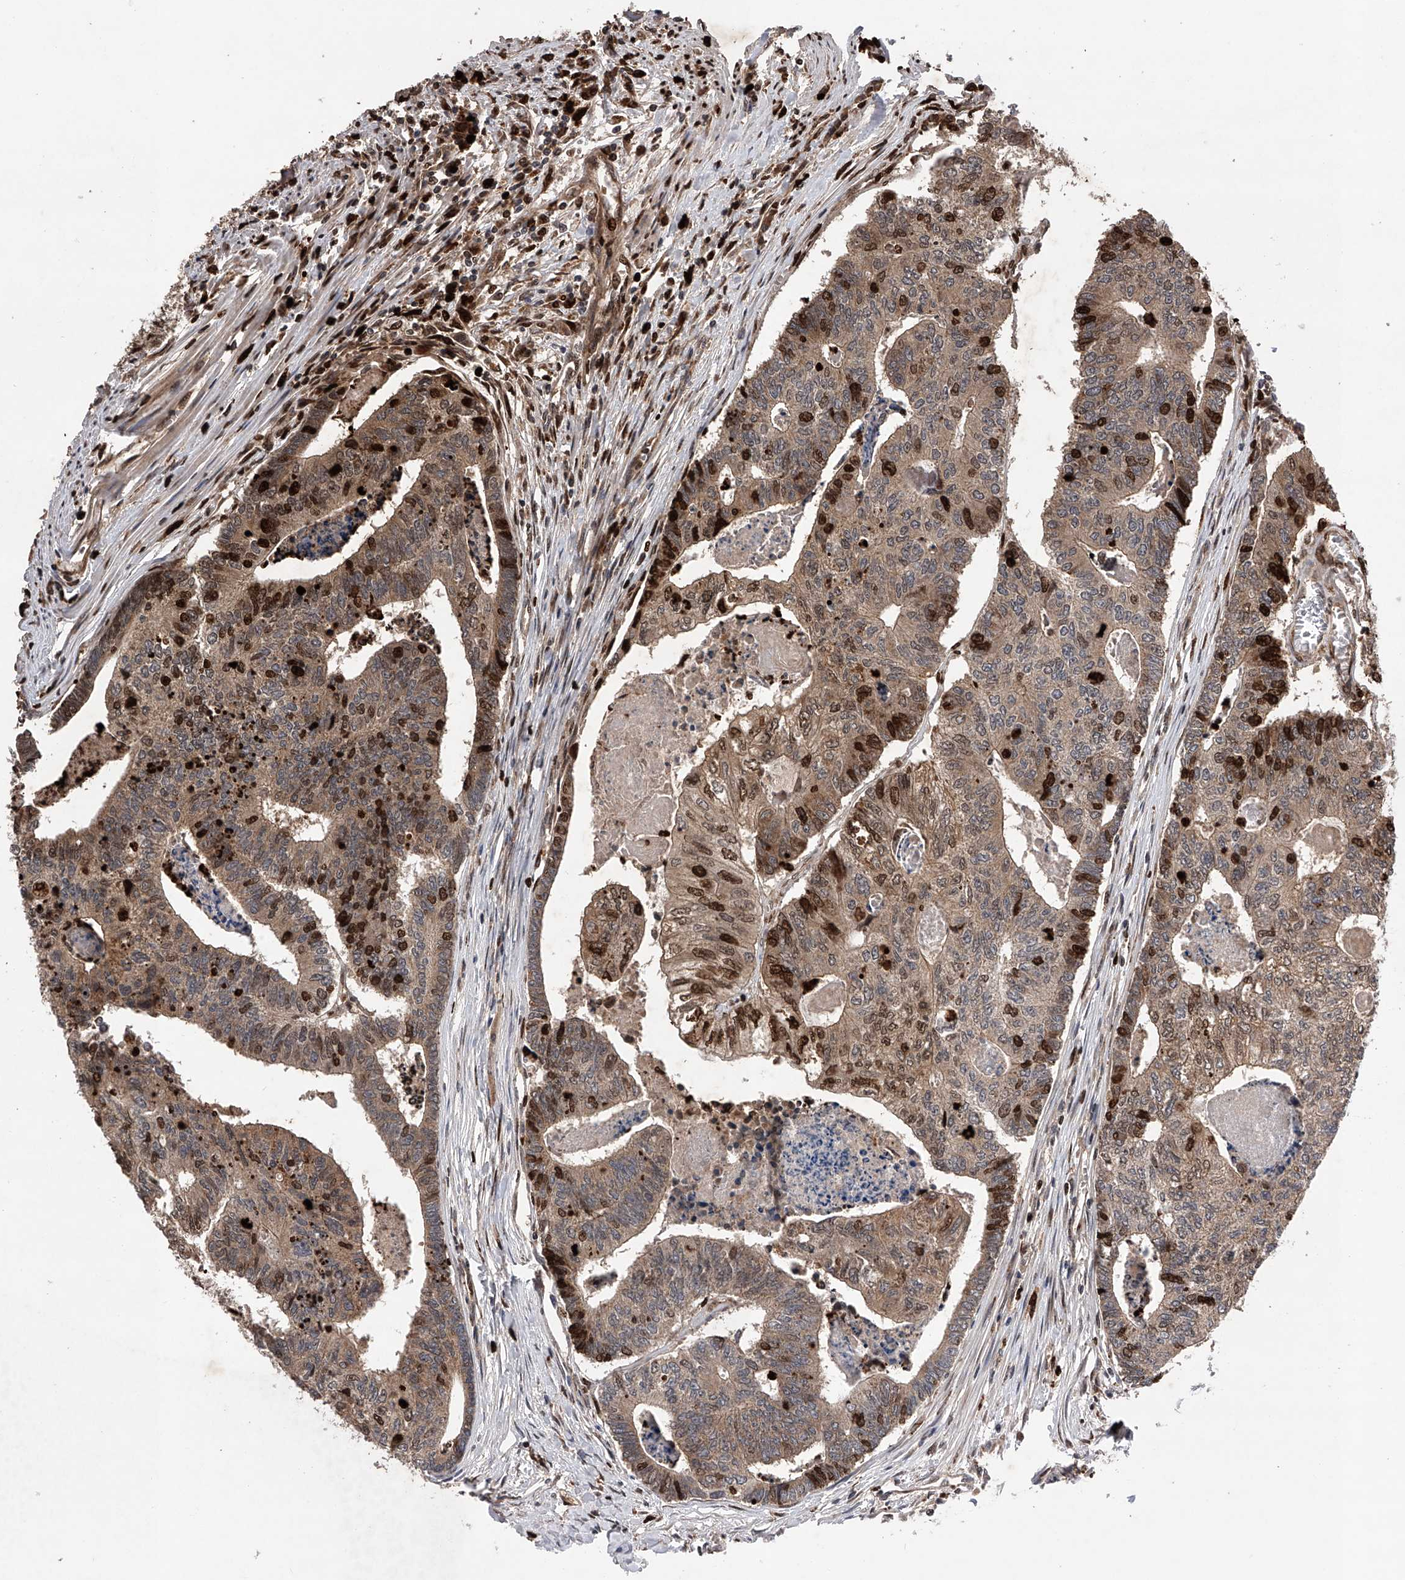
{"staining": {"intensity": "moderate", "quantity": ">75%", "location": "cytoplasmic/membranous,nuclear"}, "tissue": "colorectal cancer", "cell_type": "Tumor cells", "image_type": "cancer", "snomed": [{"axis": "morphology", "description": "Adenocarcinoma, NOS"}, {"axis": "topography", "description": "Colon"}], "caption": "Immunohistochemistry (IHC) of colorectal adenocarcinoma reveals medium levels of moderate cytoplasmic/membranous and nuclear staining in about >75% of tumor cells.", "gene": "MAP3K11", "patient": {"sex": "female", "age": 67}}